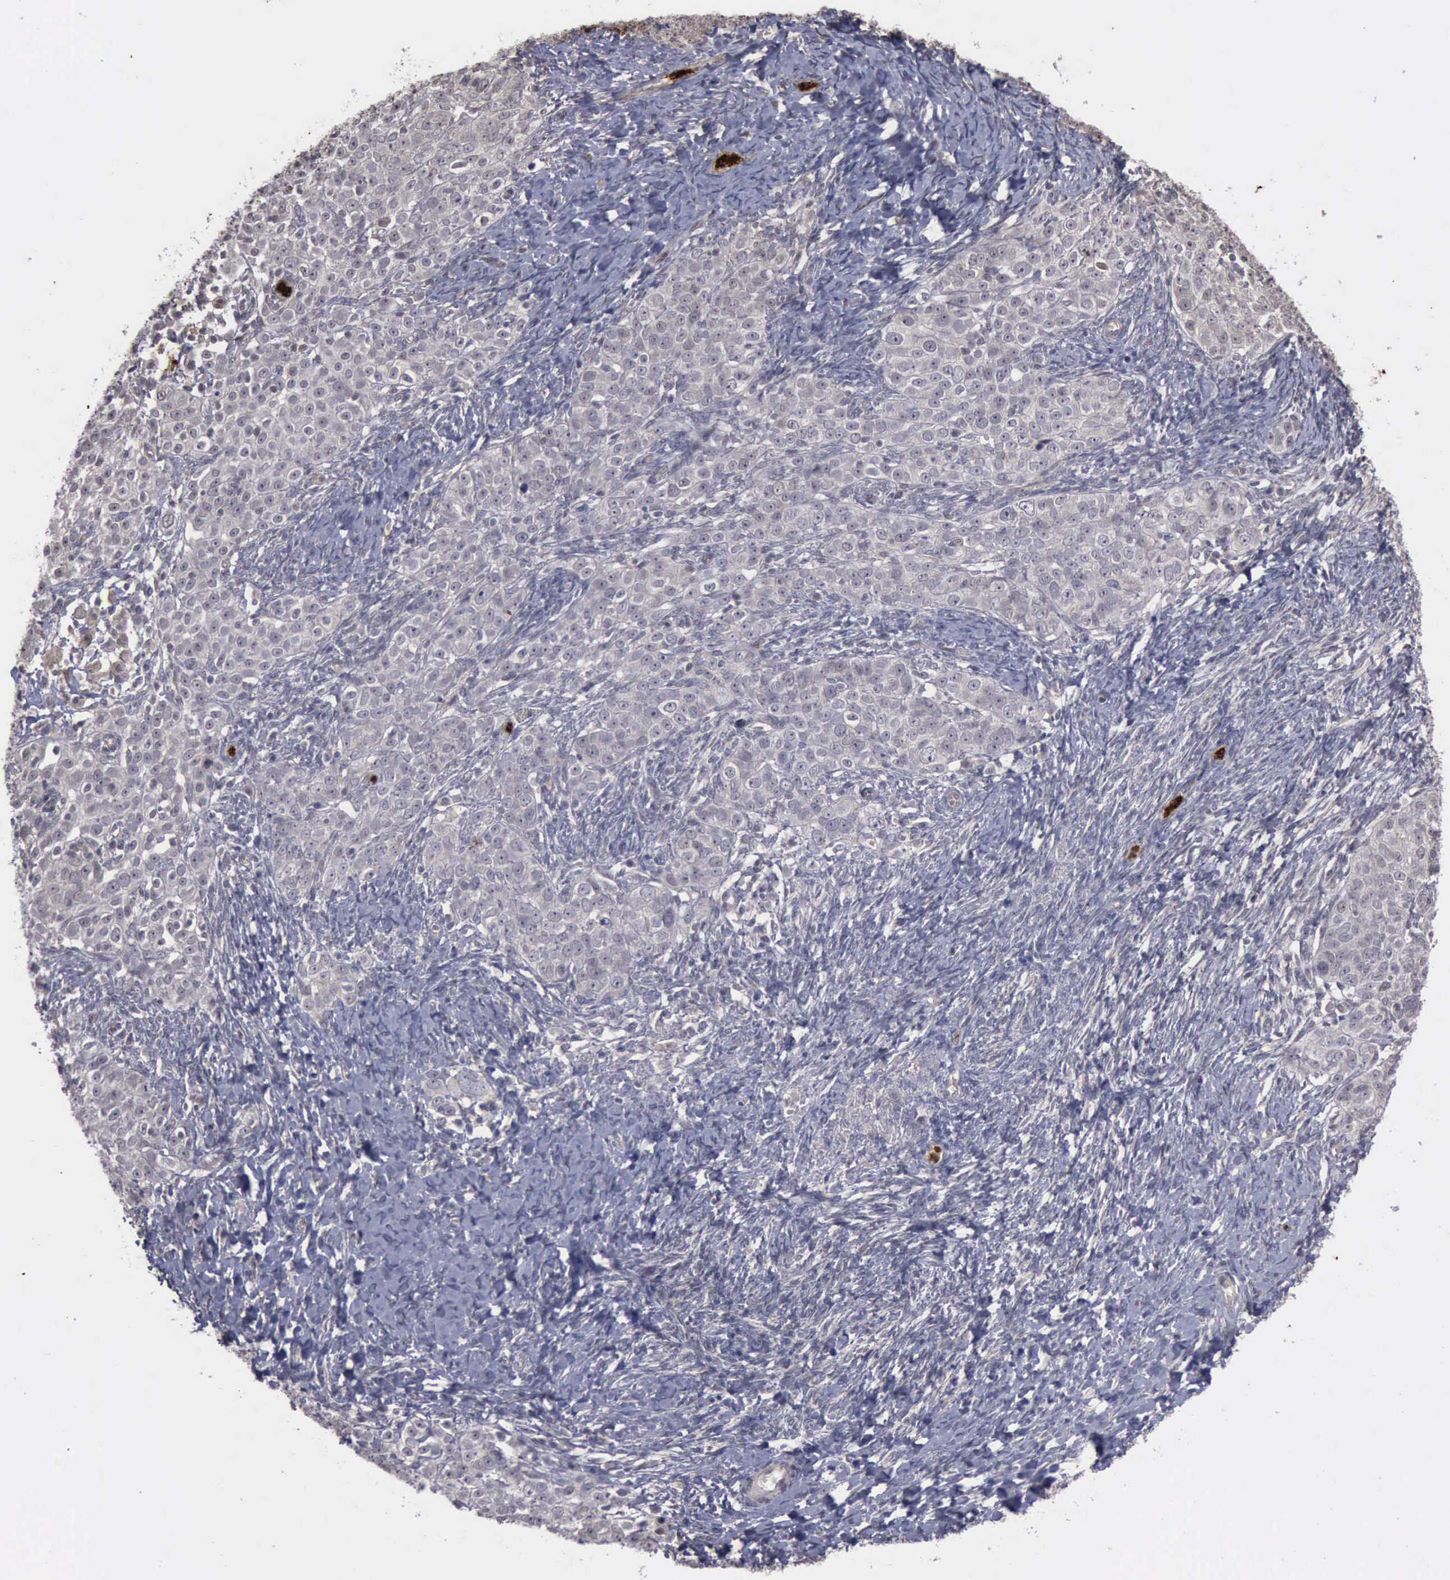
{"staining": {"intensity": "negative", "quantity": "none", "location": "none"}, "tissue": "ovarian cancer", "cell_type": "Tumor cells", "image_type": "cancer", "snomed": [{"axis": "morphology", "description": "Normal tissue, NOS"}, {"axis": "morphology", "description": "Cystadenocarcinoma, serous, NOS"}, {"axis": "topography", "description": "Ovary"}], "caption": "Immunohistochemistry photomicrograph of human ovarian cancer (serous cystadenocarcinoma) stained for a protein (brown), which demonstrates no positivity in tumor cells.", "gene": "MMP9", "patient": {"sex": "female", "age": 62}}